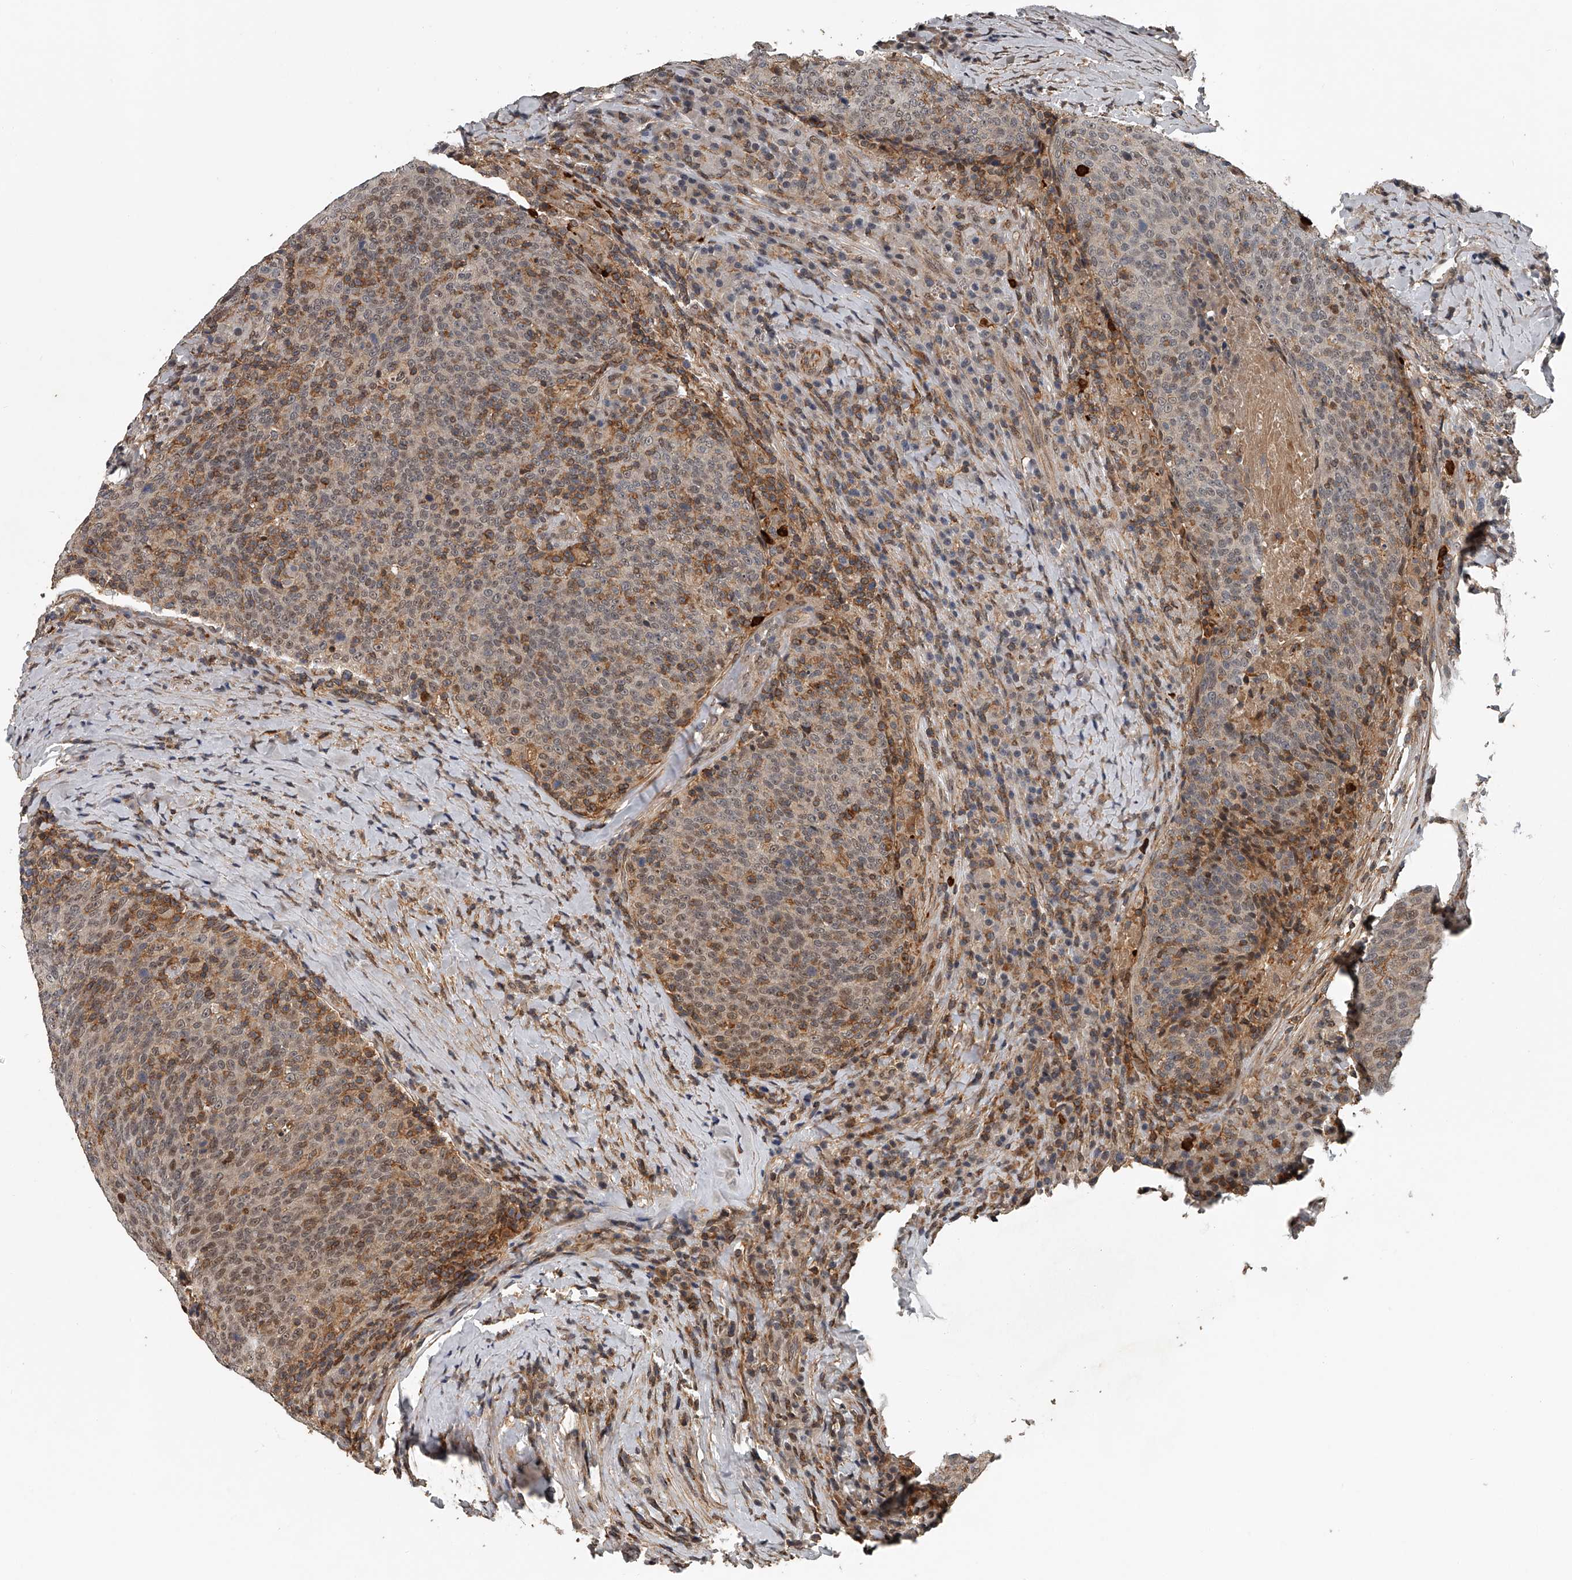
{"staining": {"intensity": "moderate", "quantity": "25%-75%", "location": "cytoplasmic/membranous,nuclear"}, "tissue": "head and neck cancer", "cell_type": "Tumor cells", "image_type": "cancer", "snomed": [{"axis": "morphology", "description": "Squamous cell carcinoma, NOS"}, {"axis": "morphology", "description": "Squamous cell carcinoma, metastatic, NOS"}, {"axis": "topography", "description": "Lymph node"}, {"axis": "topography", "description": "Head-Neck"}], "caption": "Tumor cells reveal moderate cytoplasmic/membranous and nuclear staining in about 25%-75% of cells in head and neck cancer (squamous cell carcinoma).", "gene": "PLEKHG1", "patient": {"sex": "male", "age": 62}}